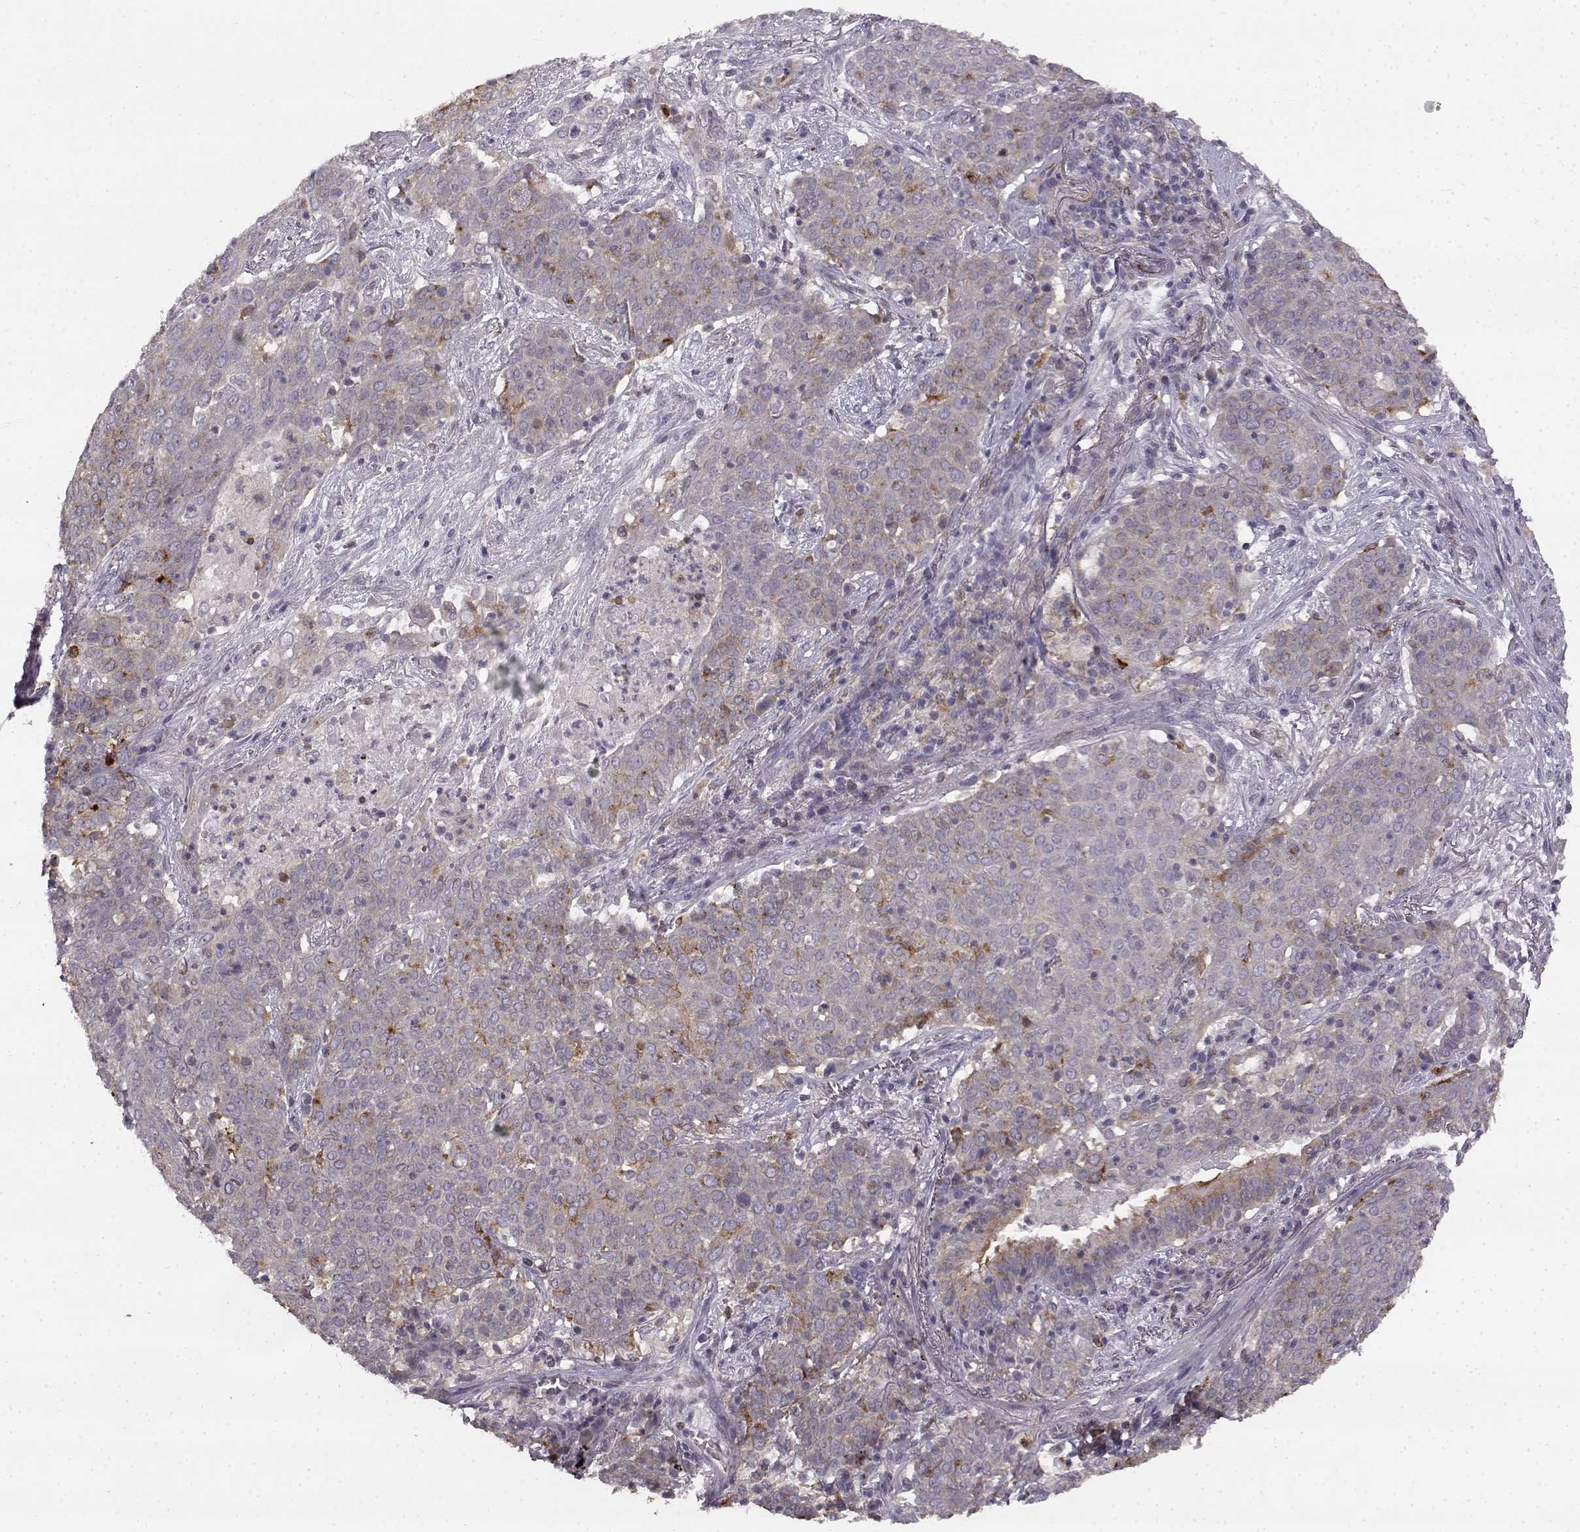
{"staining": {"intensity": "weak", "quantity": "25%-75%", "location": "cytoplasmic/membranous"}, "tissue": "lung cancer", "cell_type": "Tumor cells", "image_type": "cancer", "snomed": [{"axis": "morphology", "description": "Squamous cell carcinoma, NOS"}, {"axis": "topography", "description": "Lung"}], "caption": "Protein staining demonstrates weak cytoplasmic/membranous expression in about 25%-75% of tumor cells in lung cancer (squamous cell carcinoma). (brown staining indicates protein expression, while blue staining denotes nuclei).", "gene": "SPAG17", "patient": {"sex": "male", "age": 82}}